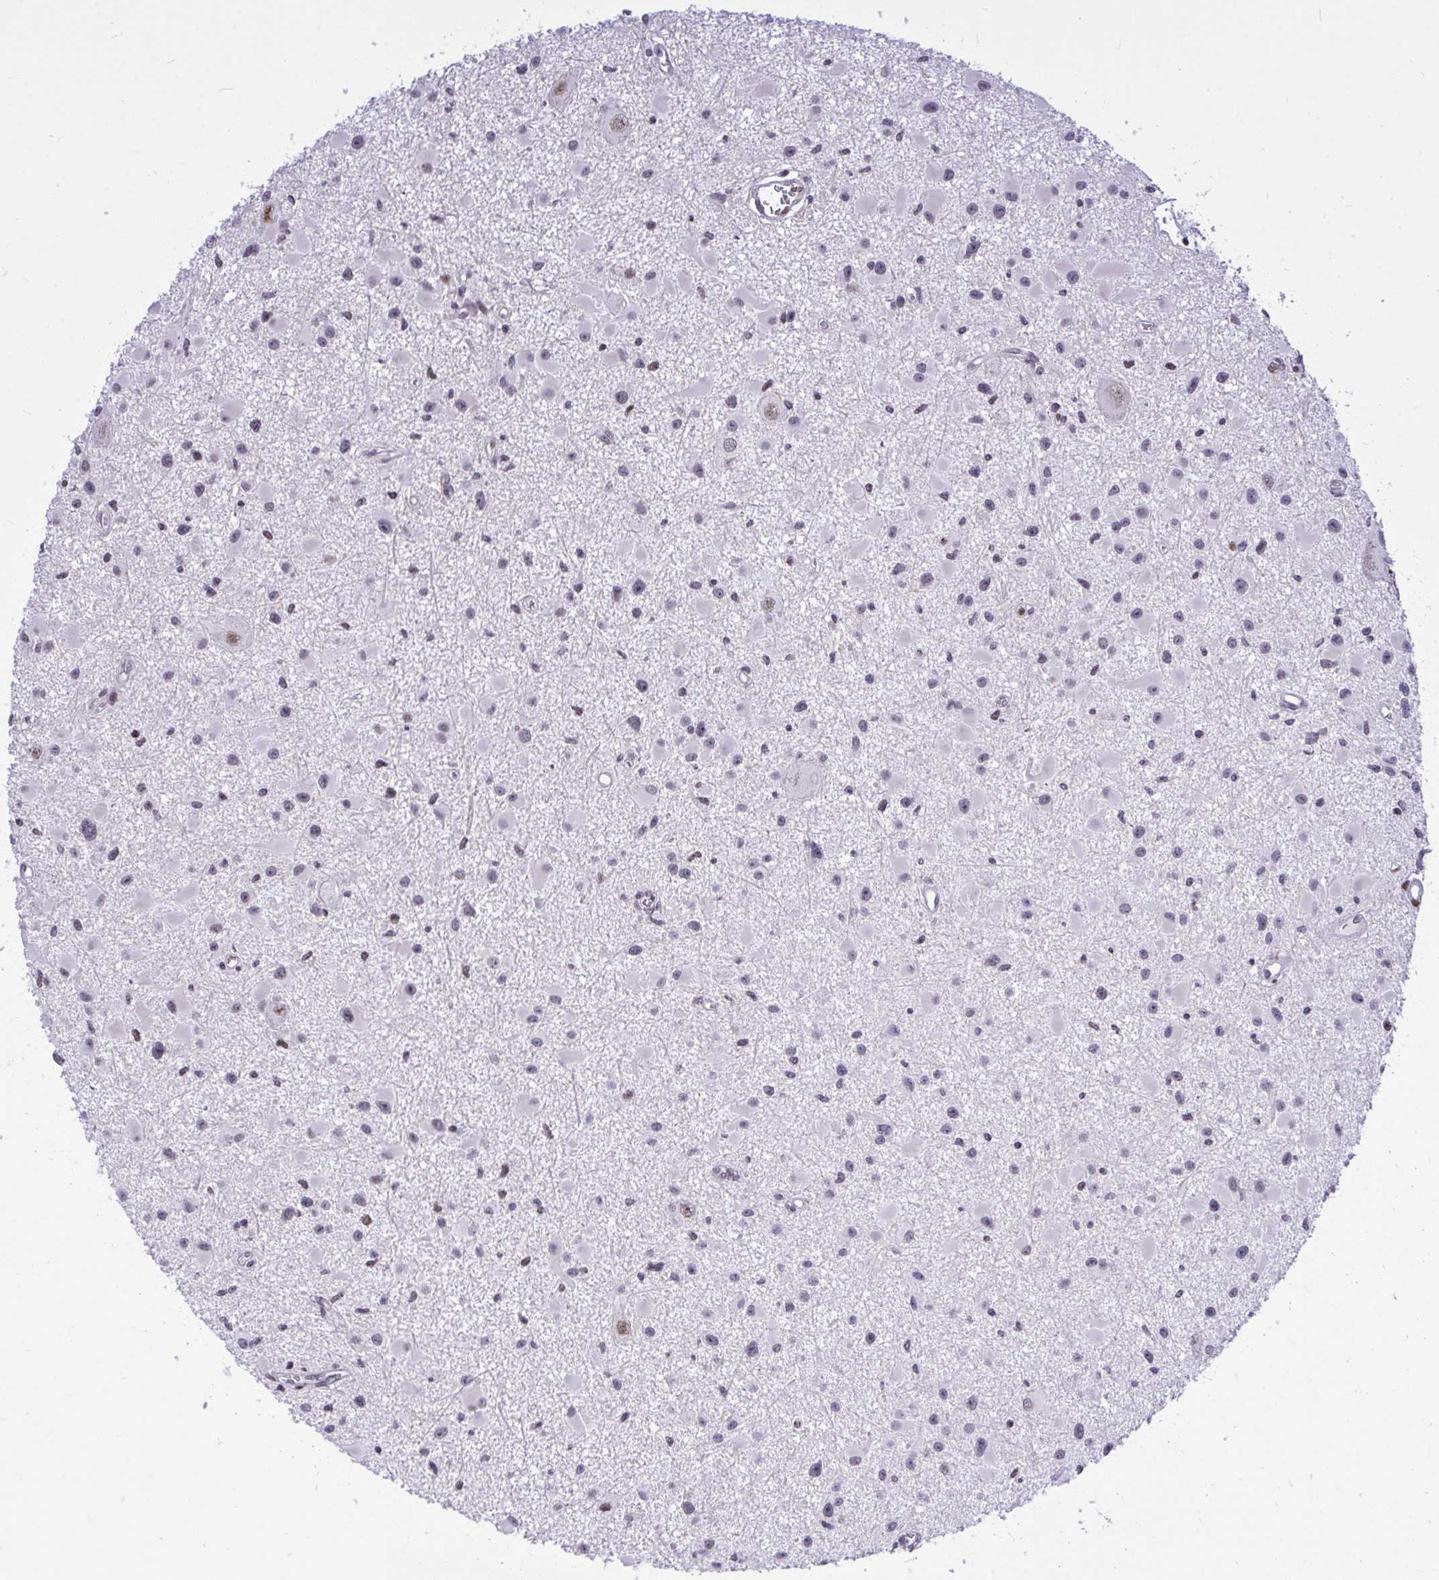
{"staining": {"intensity": "moderate", "quantity": "<25%", "location": "nuclear"}, "tissue": "glioma", "cell_type": "Tumor cells", "image_type": "cancer", "snomed": [{"axis": "morphology", "description": "Glioma, malignant, High grade"}, {"axis": "topography", "description": "Brain"}], "caption": "IHC micrograph of neoplastic tissue: human glioma stained using immunohistochemistry shows low levels of moderate protein expression localized specifically in the nuclear of tumor cells, appearing as a nuclear brown color.", "gene": "C1QL2", "patient": {"sex": "male", "age": 54}}